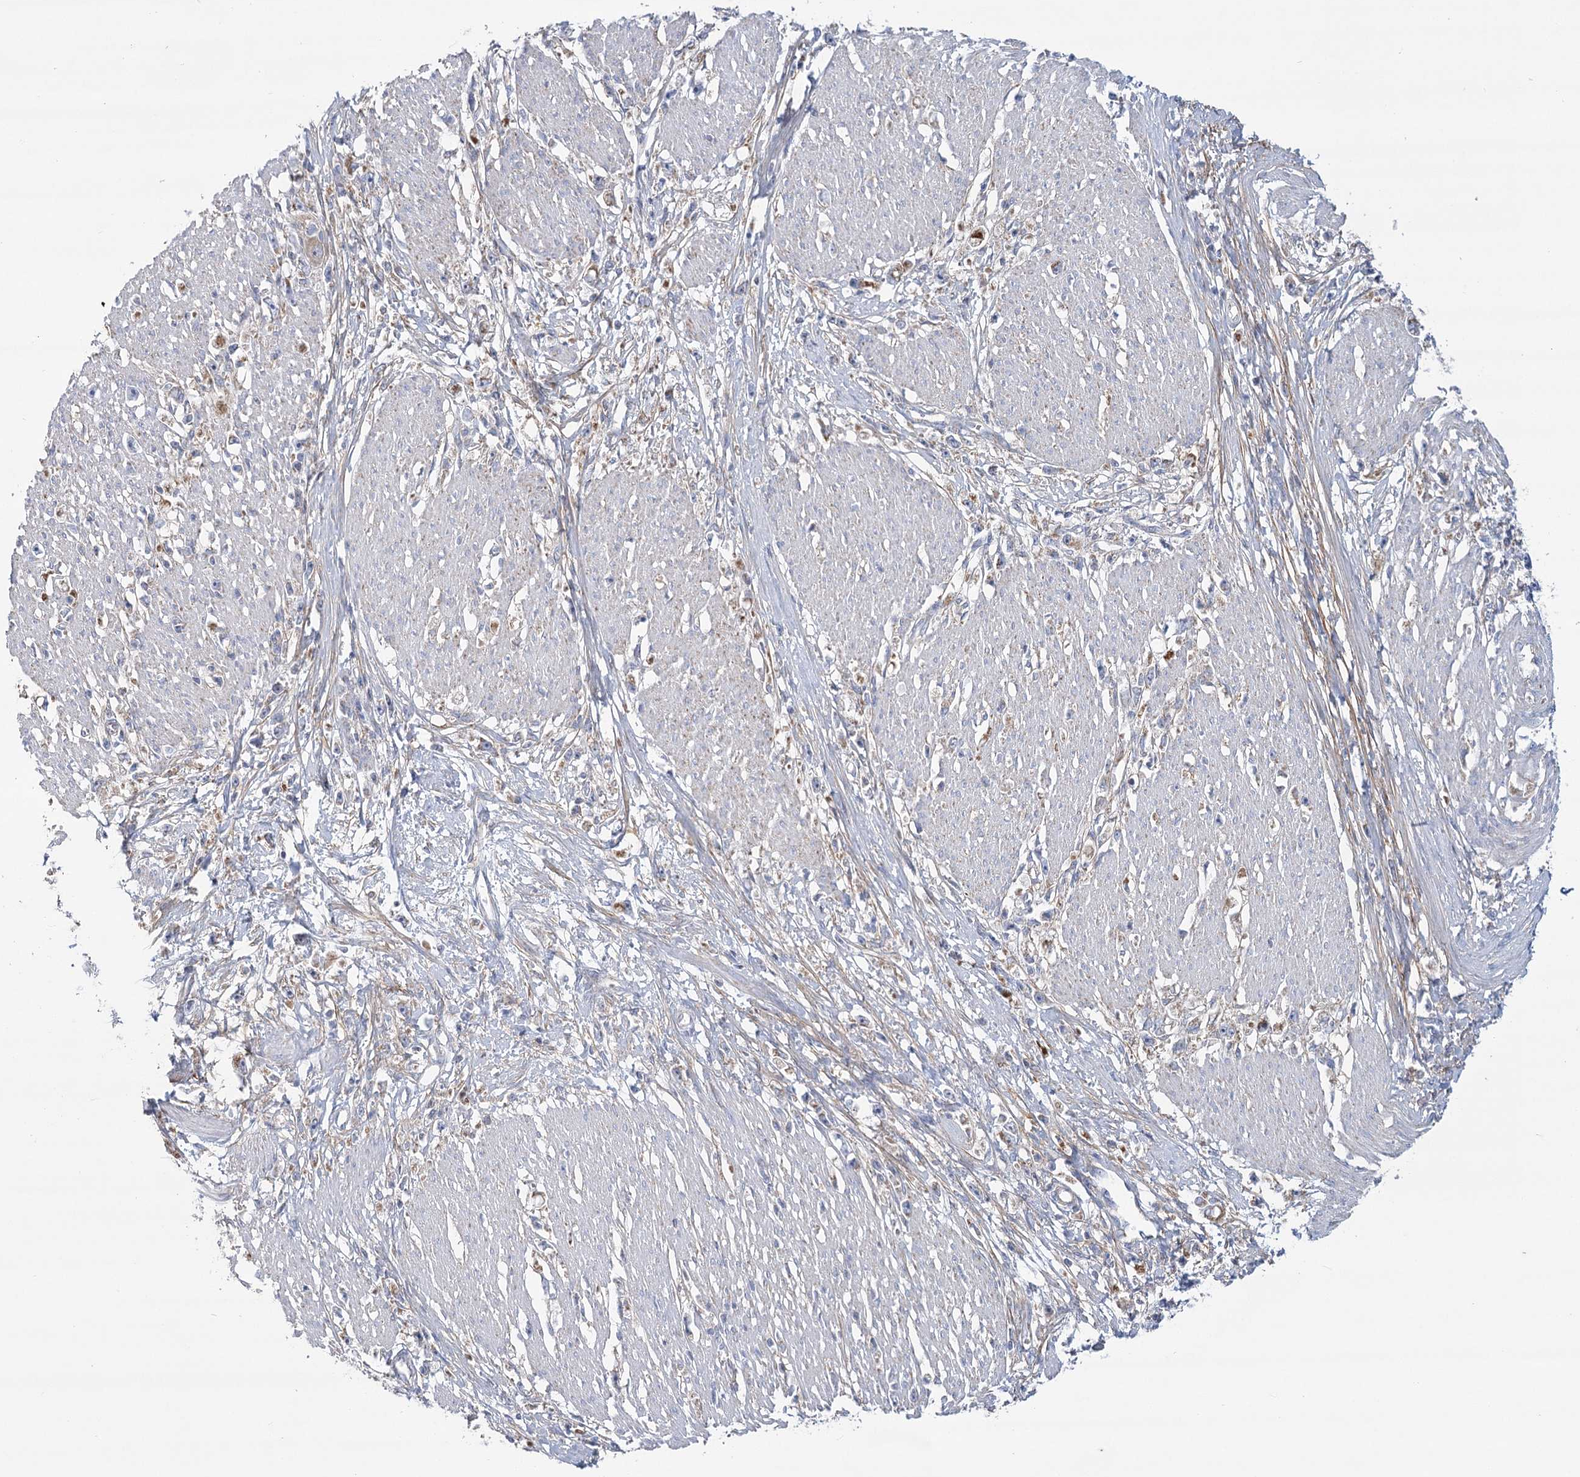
{"staining": {"intensity": "negative", "quantity": "none", "location": "none"}, "tissue": "stomach cancer", "cell_type": "Tumor cells", "image_type": "cancer", "snomed": [{"axis": "morphology", "description": "Adenocarcinoma, NOS"}, {"axis": "topography", "description": "Stomach"}], "caption": "This micrograph is of stomach adenocarcinoma stained with immunohistochemistry (IHC) to label a protein in brown with the nuclei are counter-stained blue. There is no staining in tumor cells. Nuclei are stained in blue.", "gene": "SNX7", "patient": {"sex": "female", "age": 59}}